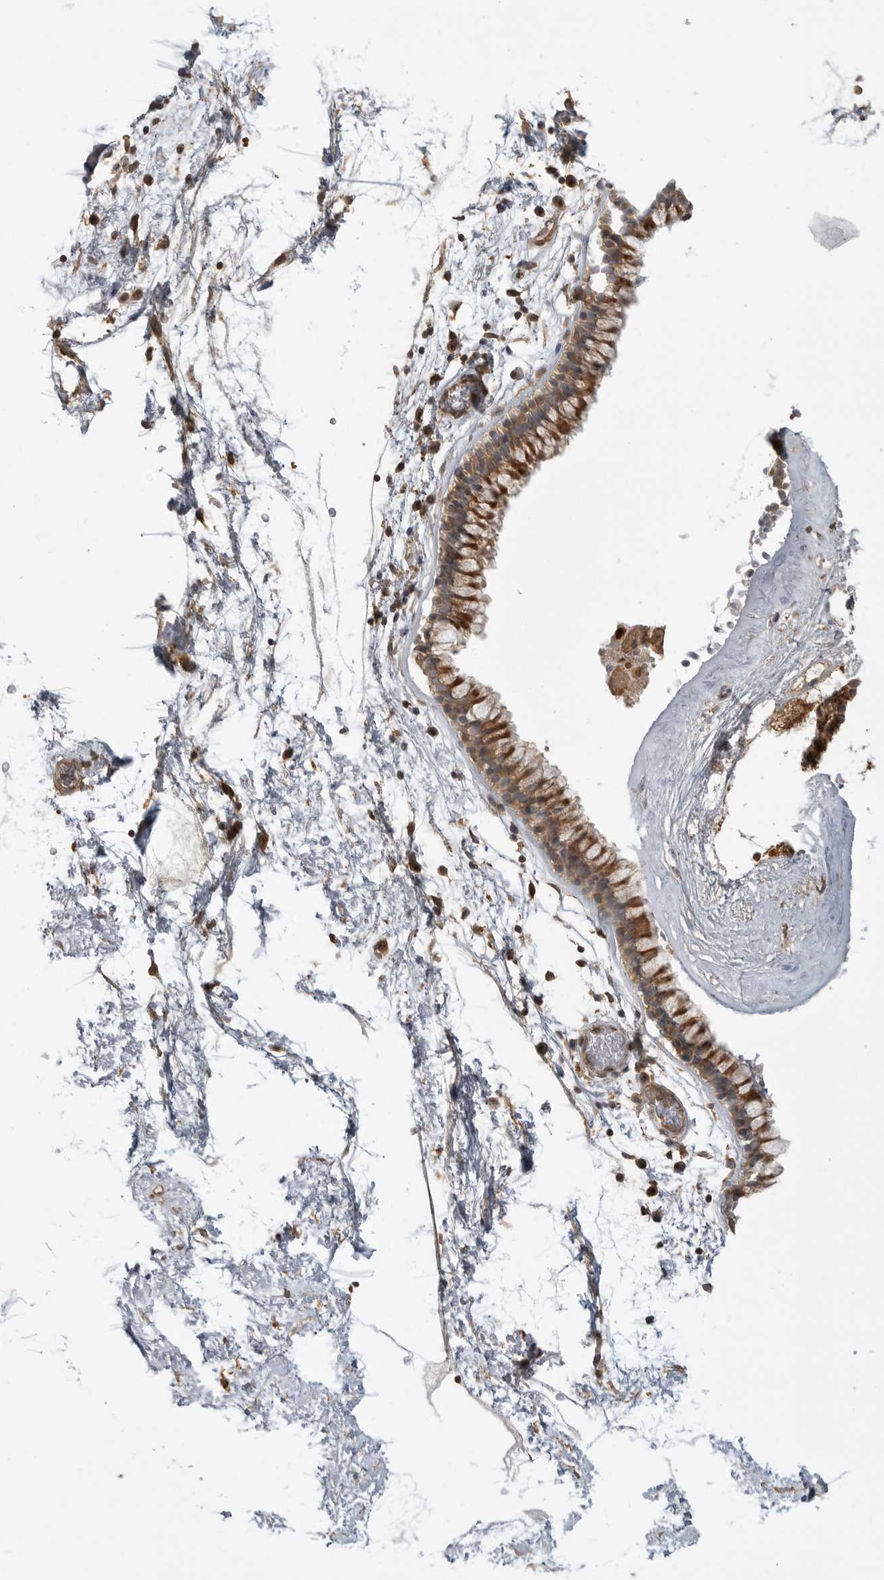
{"staining": {"intensity": "moderate", "quantity": ">75%", "location": "cytoplasmic/membranous"}, "tissue": "nasopharynx", "cell_type": "Respiratory epithelial cells", "image_type": "normal", "snomed": [{"axis": "morphology", "description": "Normal tissue, NOS"}, {"axis": "morphology", "description": "Inflammation, NOS"}, {"axis": "topography", "description": "Nasopharynx"}], "caption": "Immunohistochemical staining of unremarkable human nasopharynx reveals >75% levels of moderate cytoplasmic/membranous protein positivity in about >75% of respiratory epithelial cells.", "gene": "FAT3", "patient": {"sex": "male", "age": 48}}